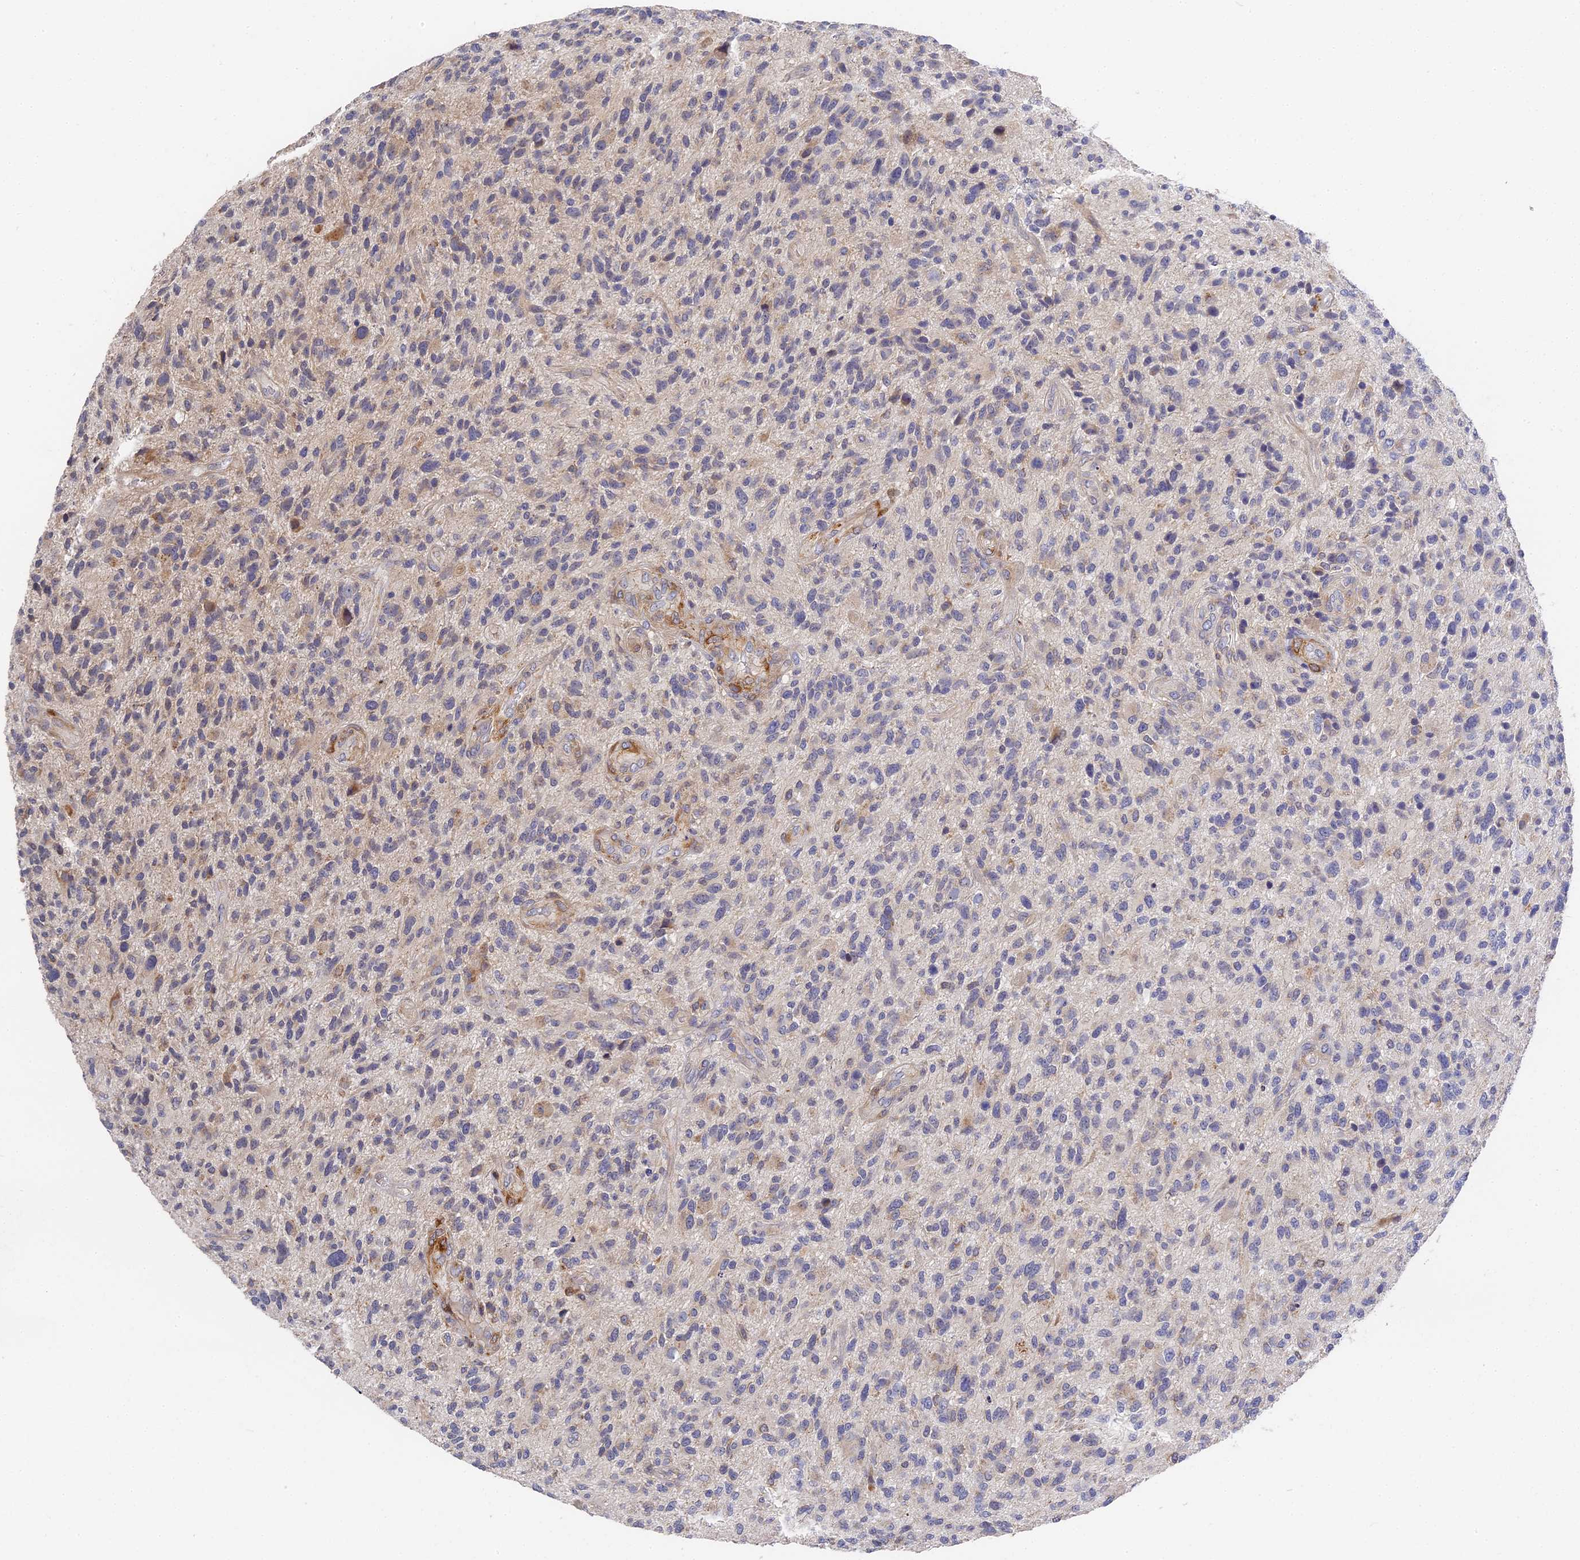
{"staining": {"intensity": "negative", "quantity": "none", "location": "none"}, "tissue": "glioma", "cell_type": "Tumor cells", "image_type": "cancer", "snomed": [{"axis": "morphology", "description": "Glioma, malignant, High grade"}, {"axis": "topography", "description": "Brain"}], "caption": "Immunohistochemical staining of human malignant high-grade glioma demonstrates no significant positivity in tumor cells. (DAB (3,3'-diaminobenzidine) immunohistochemistry, high magnification).", "gene": "CCDC113", "patient": {"sex": "male", "age": 47}}